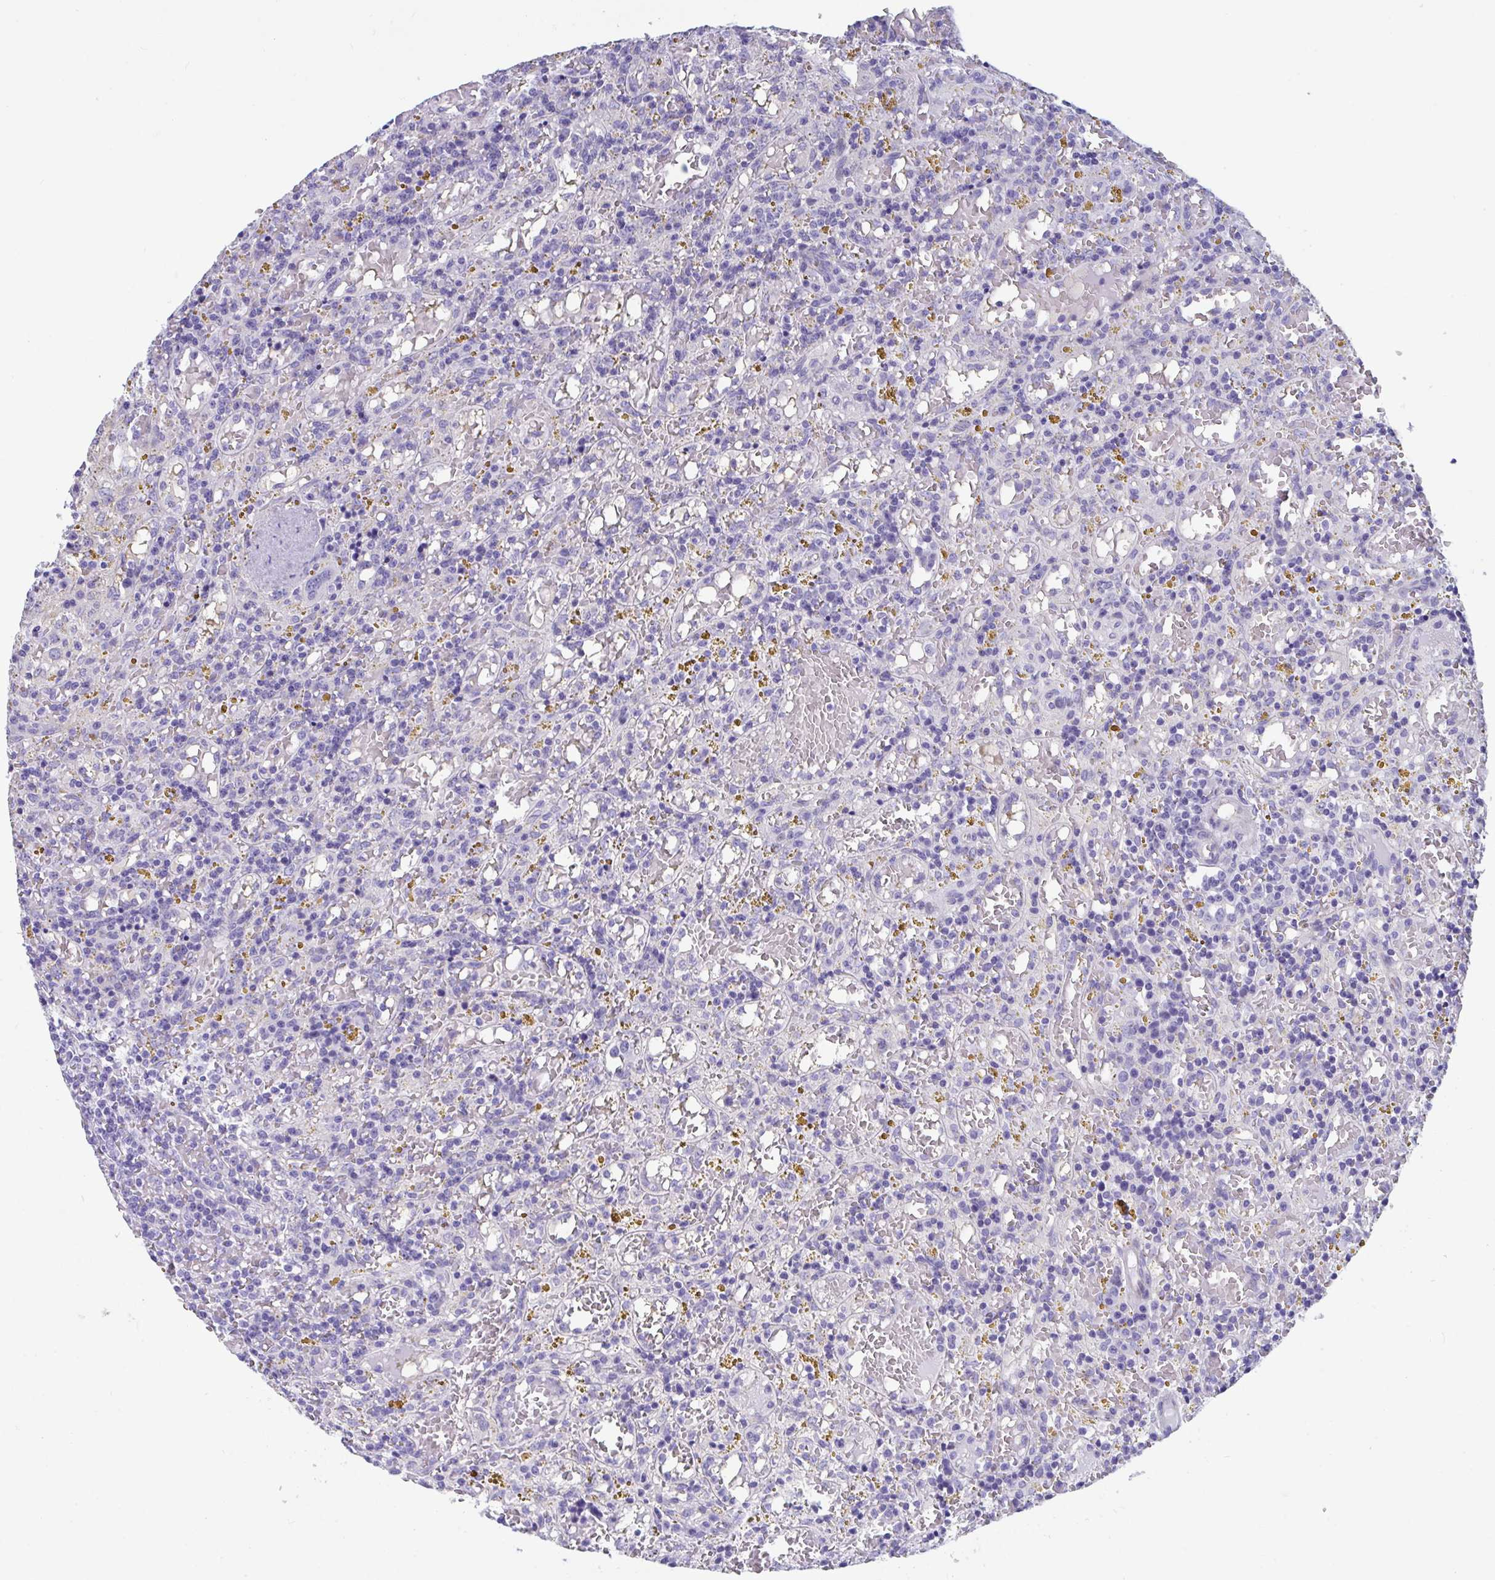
{"staining": {"intensity": "negative", "quantity": "none", "location": "none"}, "tissue": "lymphoma", "cell_type": "Tumor cells", "image_type": "cancer", "snomed": [{"axis": "morphology", "description": "Malignant lymphoma, non-Hodgkin's type, Low grade"}, {"axis": "topography", "description": "Spleen"}], "caption": "Protein analysis of malignant lymphoma, non-Hodgkin's type (low-grade) shows no significant expression in tumor cells.", "gene": "TTC30B", "patient": {"sex": "female", "age": 65}}